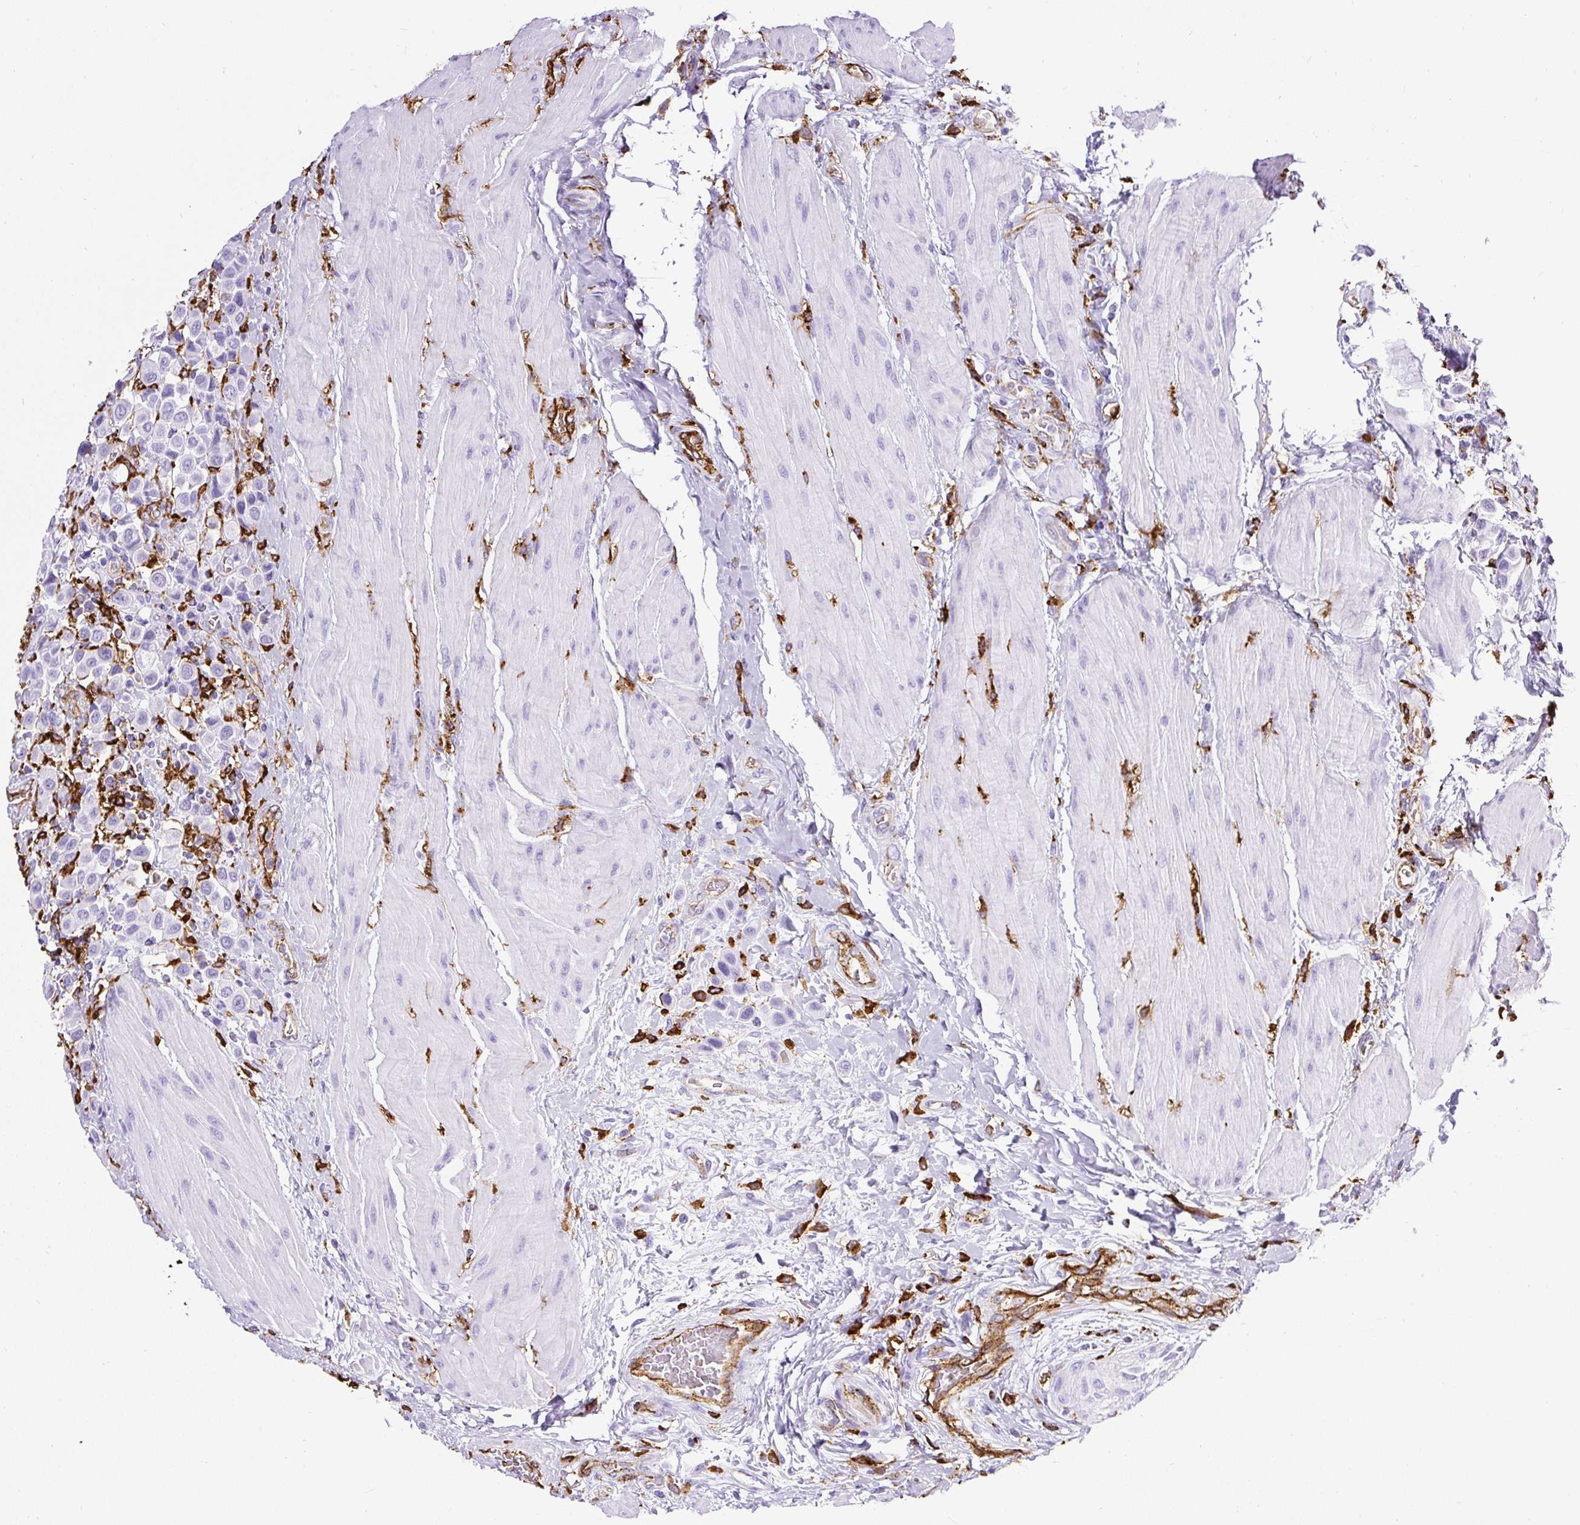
{"staining": {"intensity": "negative", "quantity": "none", "location": "none"}, "tissue": "urothelial cancer", "cell_type": "Tumor cells", "image_type": "cancer", "snomed": [{"axis": "morphology", "description": "Urothelial carcinoma, High grade"}, {"axis": "topography", "description": "Urinary bladder"}], "caption": "The immunohistochemistry micrograph has no significant positivity in tumor cells of urothelial cancer tissue.", "gene": "HLA-DRA", "patient": {"sex": "male", "age": 50}}